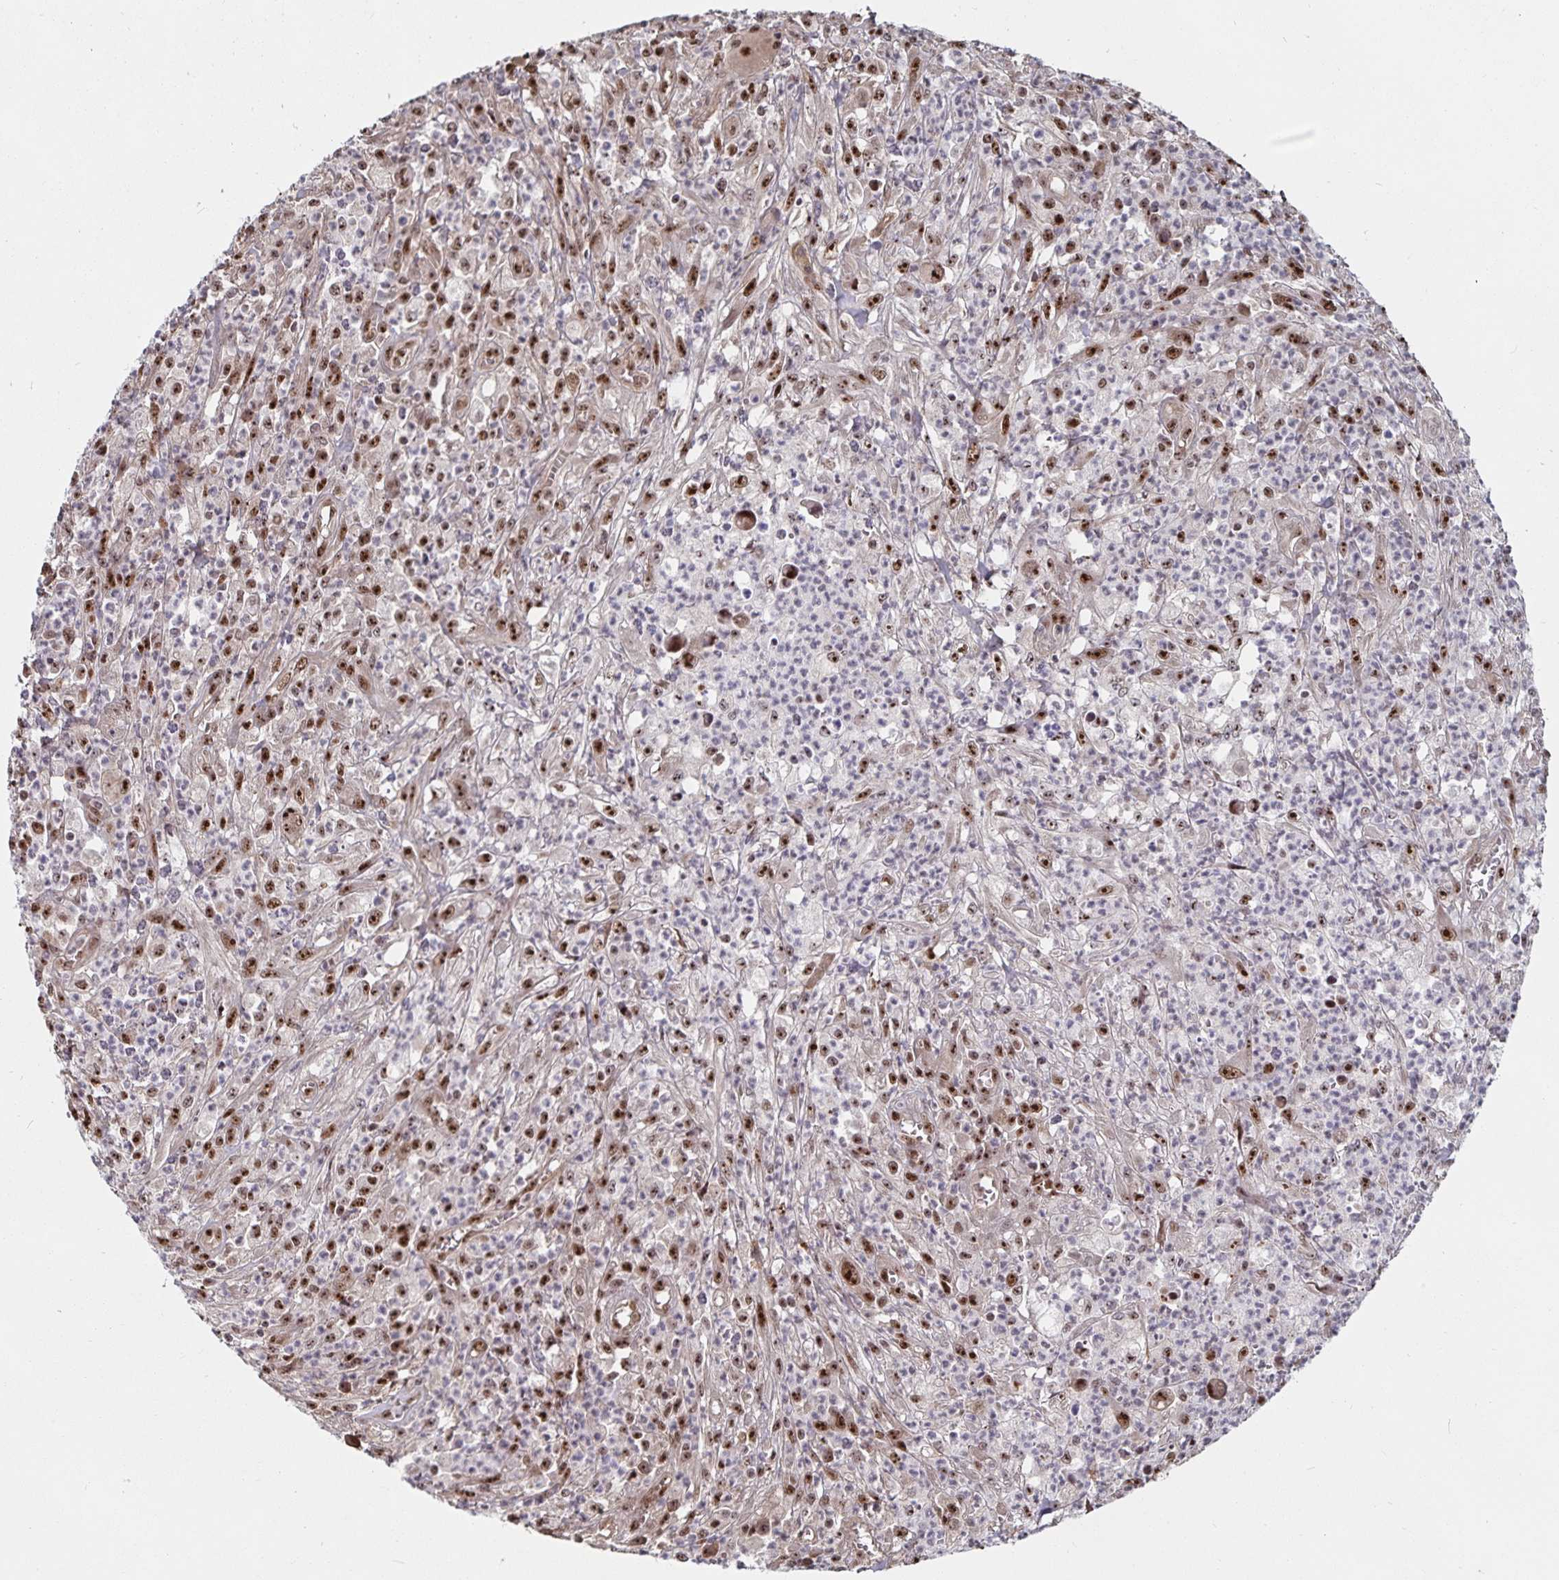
{"staining": {"intensity": "moderate", "quantity": ">75%", "location": "nuclear"}, "tissue": "colorectal cancer", "cell_type": "Tumor cells", "image_type": "cancer", "snomed": [{"axis": "morphology", "description": "Normal tissue, NOS"}, {"axis": "morphology", "description": "Adenocarcinoma, NOS"}, {"axis": "topography", "description": "Colon"}], "caption": "Protein expression analysis of human colorectal adenocarcinoma reveals moderate nuclear expression in approximately >75% of tumor cells.", "gene": "LAS1L", "patient": {"sex": "male", "age": 65}}